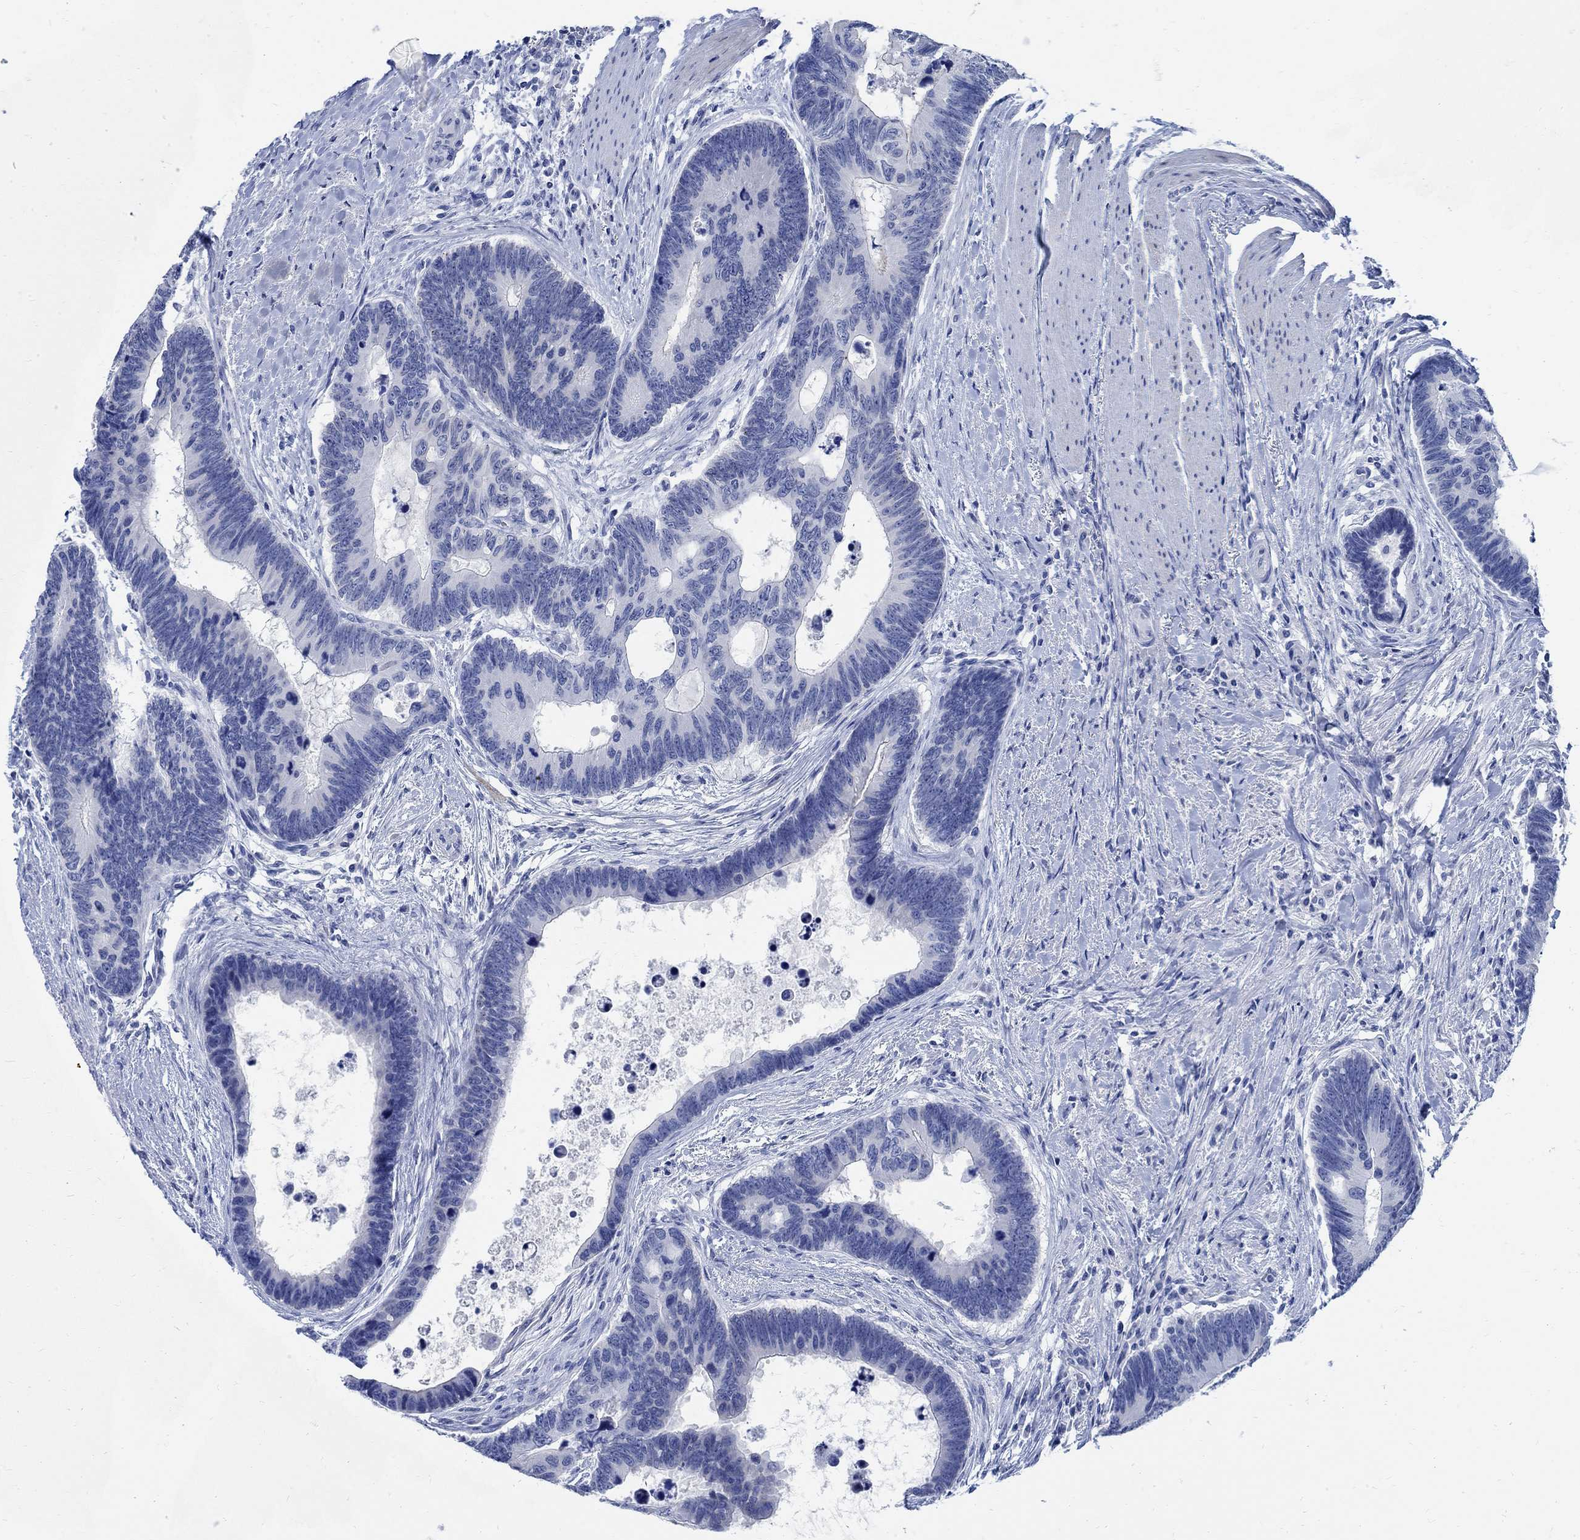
{"staining": {"intensity": "negative", "quantity": "none", "location": "none"}, "tissue": "colorectal cancer", "cell_type": "Tumor cells", "image_type": "cancer", "snomed": [{"axis": "morphology", "description": "Adenocarcinoma, NOS"}, {"axis": "topography", "description": "Colon"}], "caption": "A high-resolution photomicrograph shows IHC staining of colorectal cancer, which displays no significant expression in tumor cells. (DAB (3,3'-diaminobenzidine) IHC with hematoxylin counter stain).", "gene": "CAMK2N1", "patient": {"sex": "female", "age": 77}}